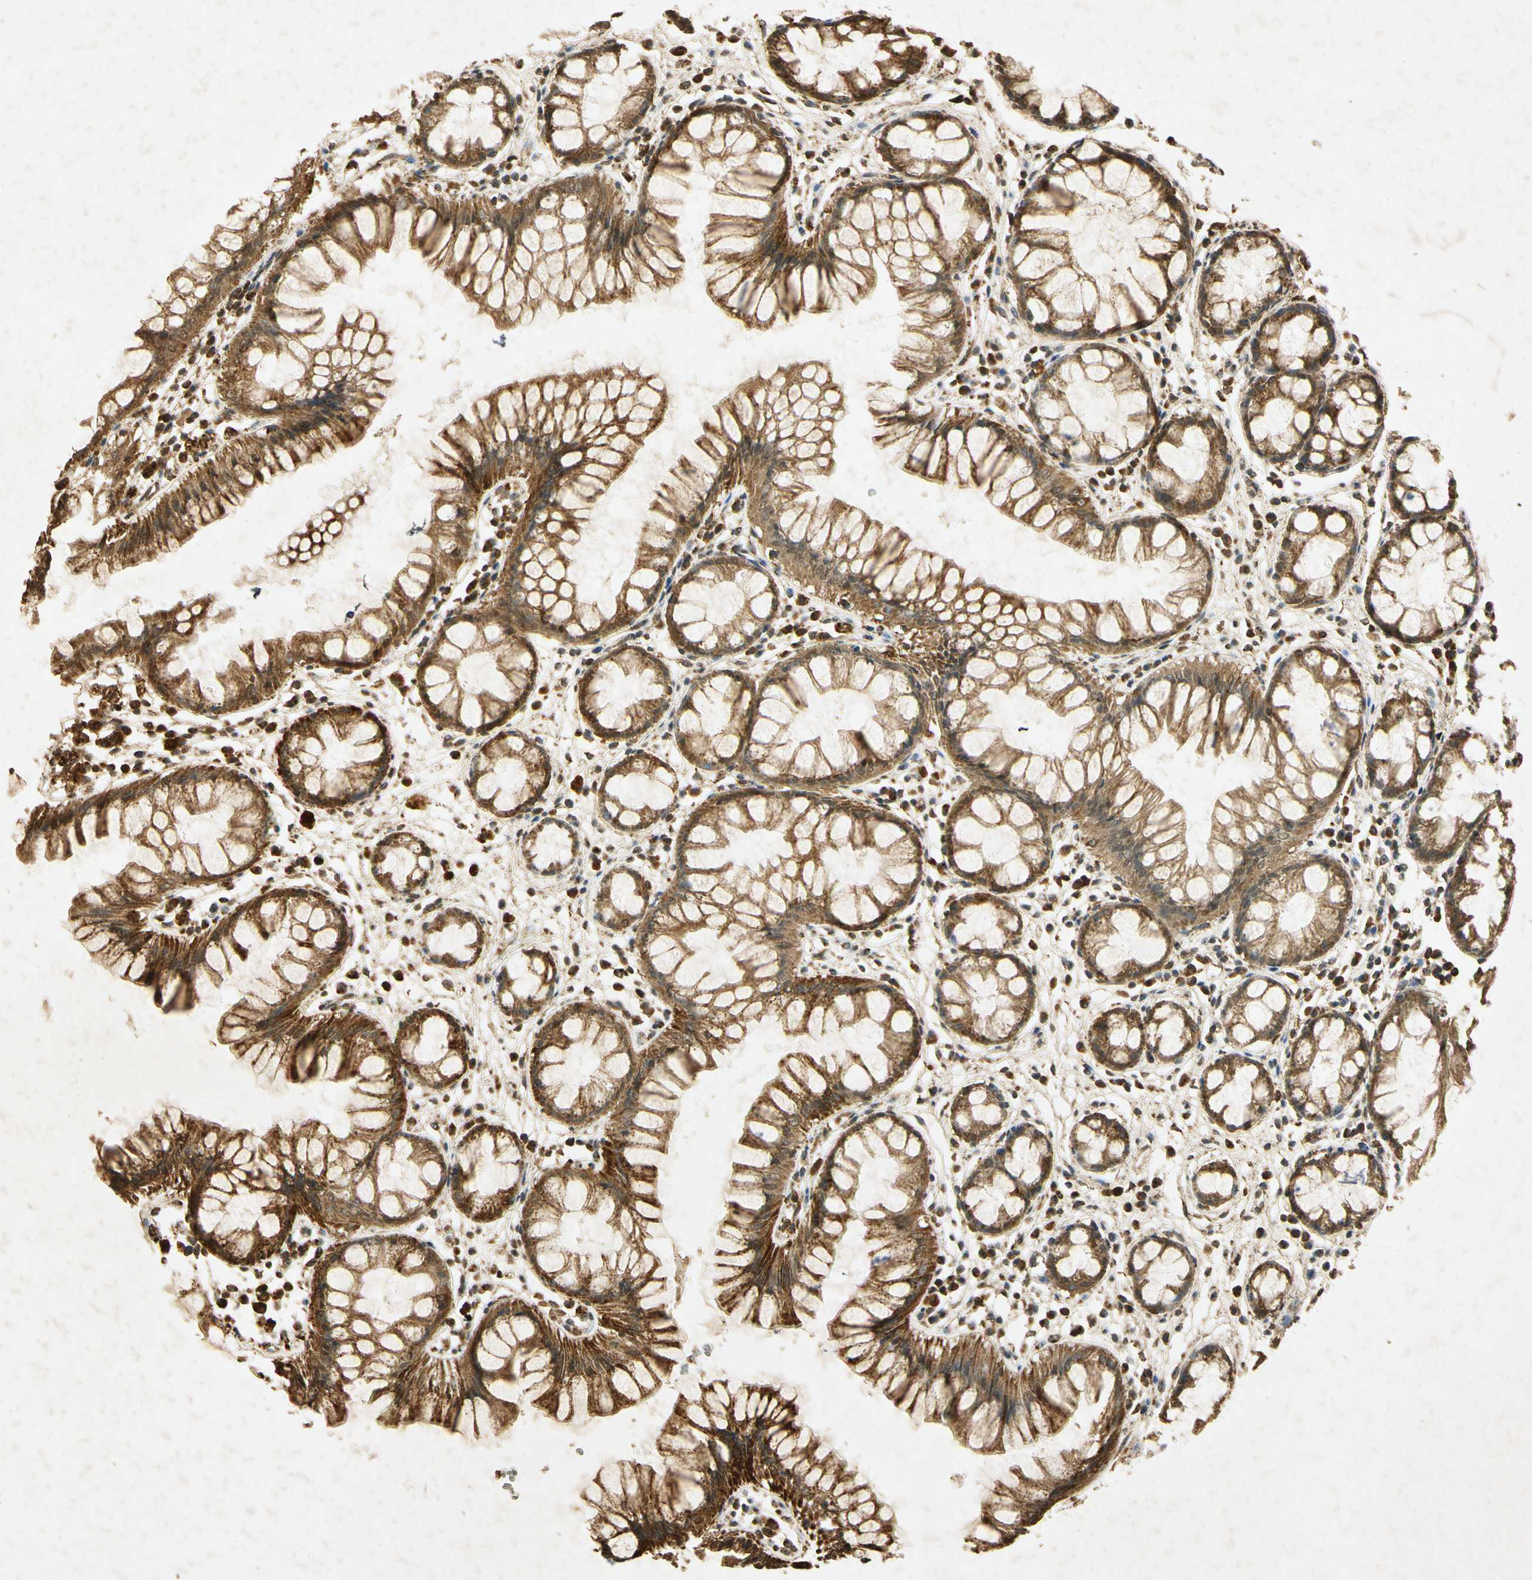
{"staining": {"intensity": "strong", "quantity": ">75%", "location": "cytoplasmic/membranous"}, "tissue": "rectum", "cell_type": "Glandular cells", "image_type": "normal", "snomed": [{"axis": "morphology", "description": "Normal tissue, NOS"}, {"axis": "morphology", "description": "Adenocarcinoma, NOS"}, {"axis": "topography", "description": "Rectum"}], "caption": "Normal rectum demonstrates strong cytoplasmic/membranous expression in approximately >75% of glandular cells, visualized by immunohistochemistry.", "gene": "PRDX3", "patient": {"sex": "female", "age": 65}}